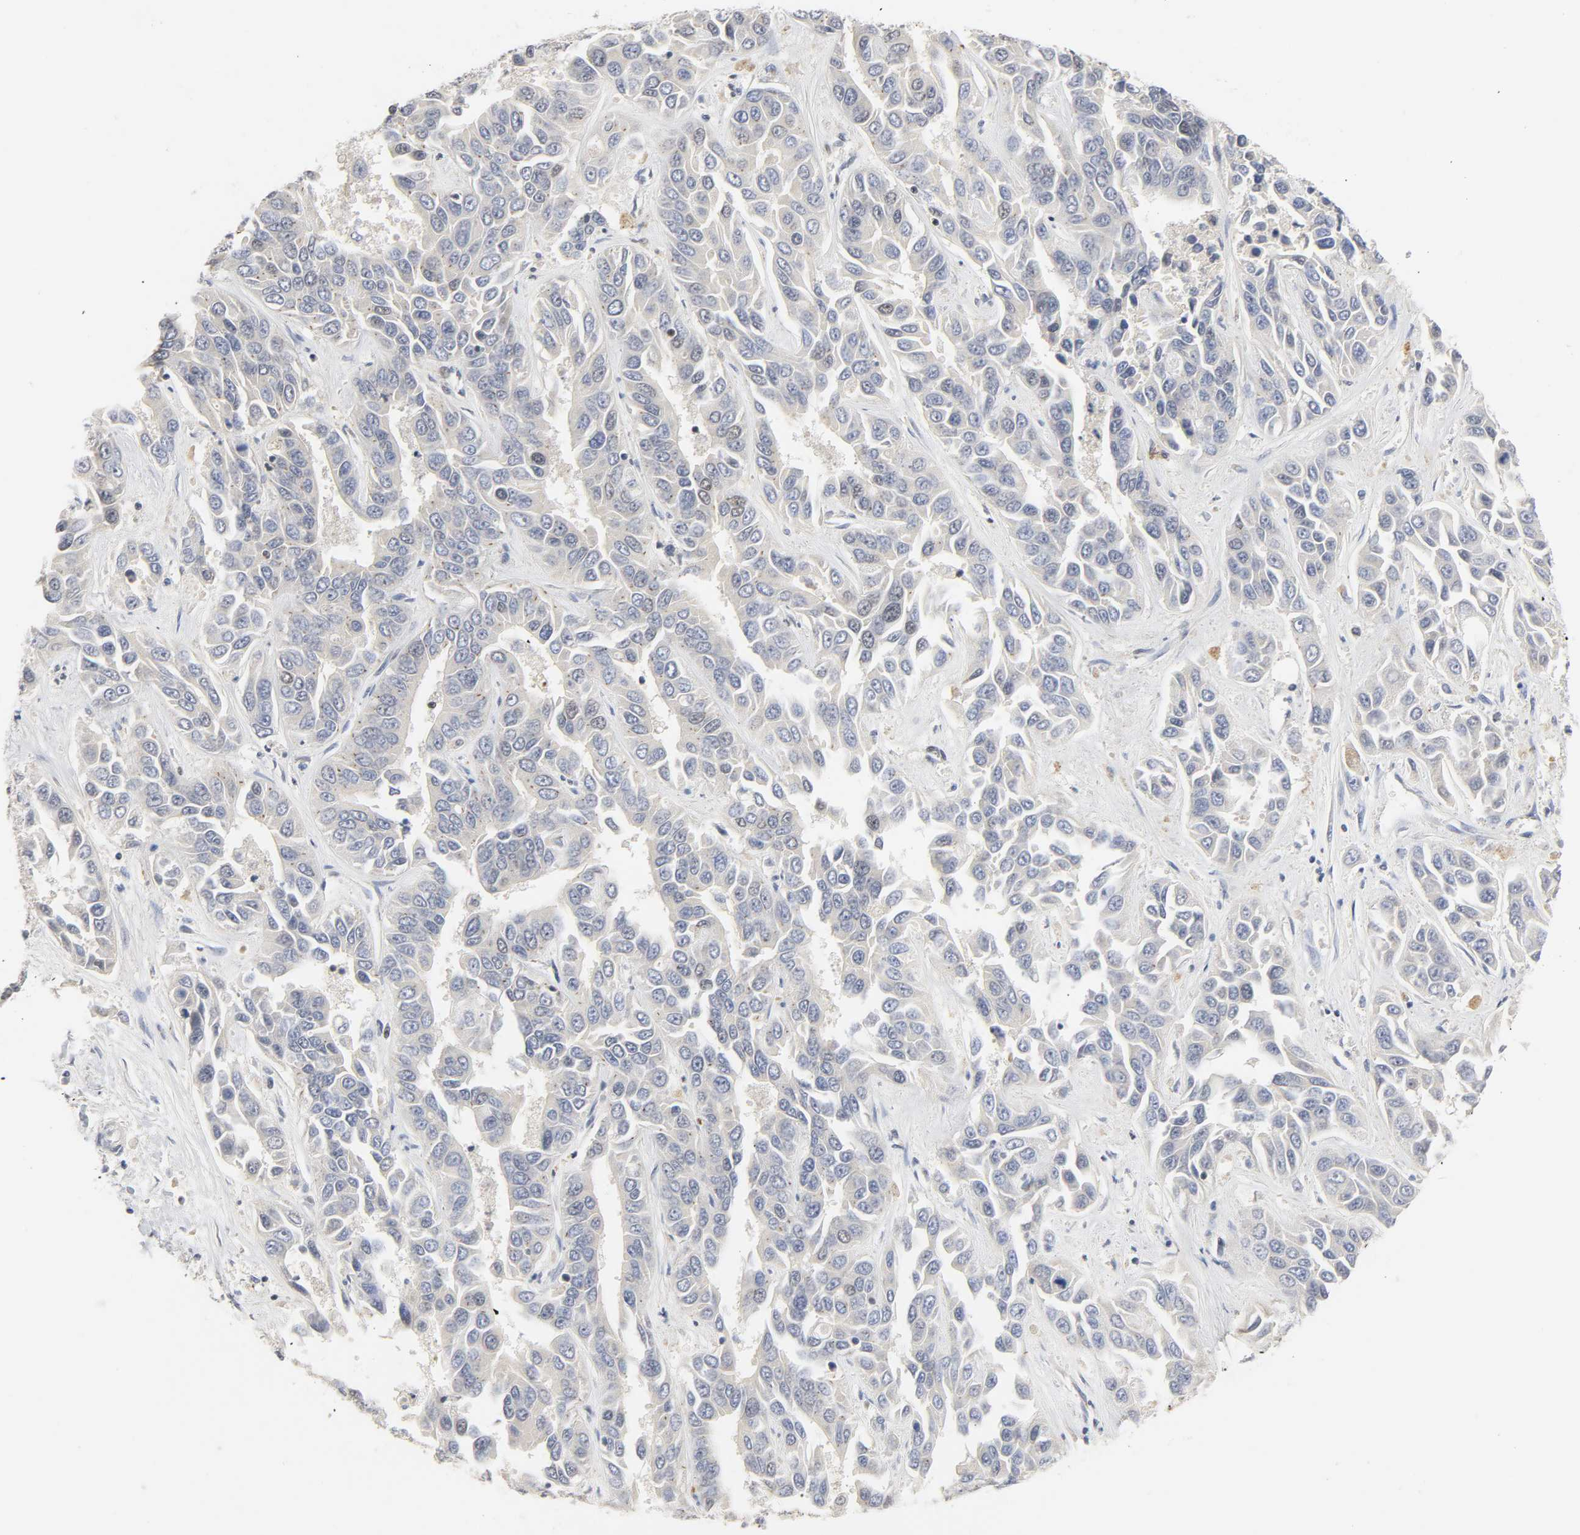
{"staining": {"intensity": "negative", "quantity": "none", "location": "none"}, "tissue": "liver cancer", "cell_type": "Tumor cells", "image_type": "cancer", "snomed": [{"axis": "morphology", "description": "Cholangiocarcinoma"}, {"axis": "topography", "description": "Liver"}], "caption": "Human liver cholangiocarcinoma stained for a protein using immunohistochemistry reveals no positivity in tumor cells.", "gene": "NCOA6", "patient": {"sex": "female", "age": 52}}